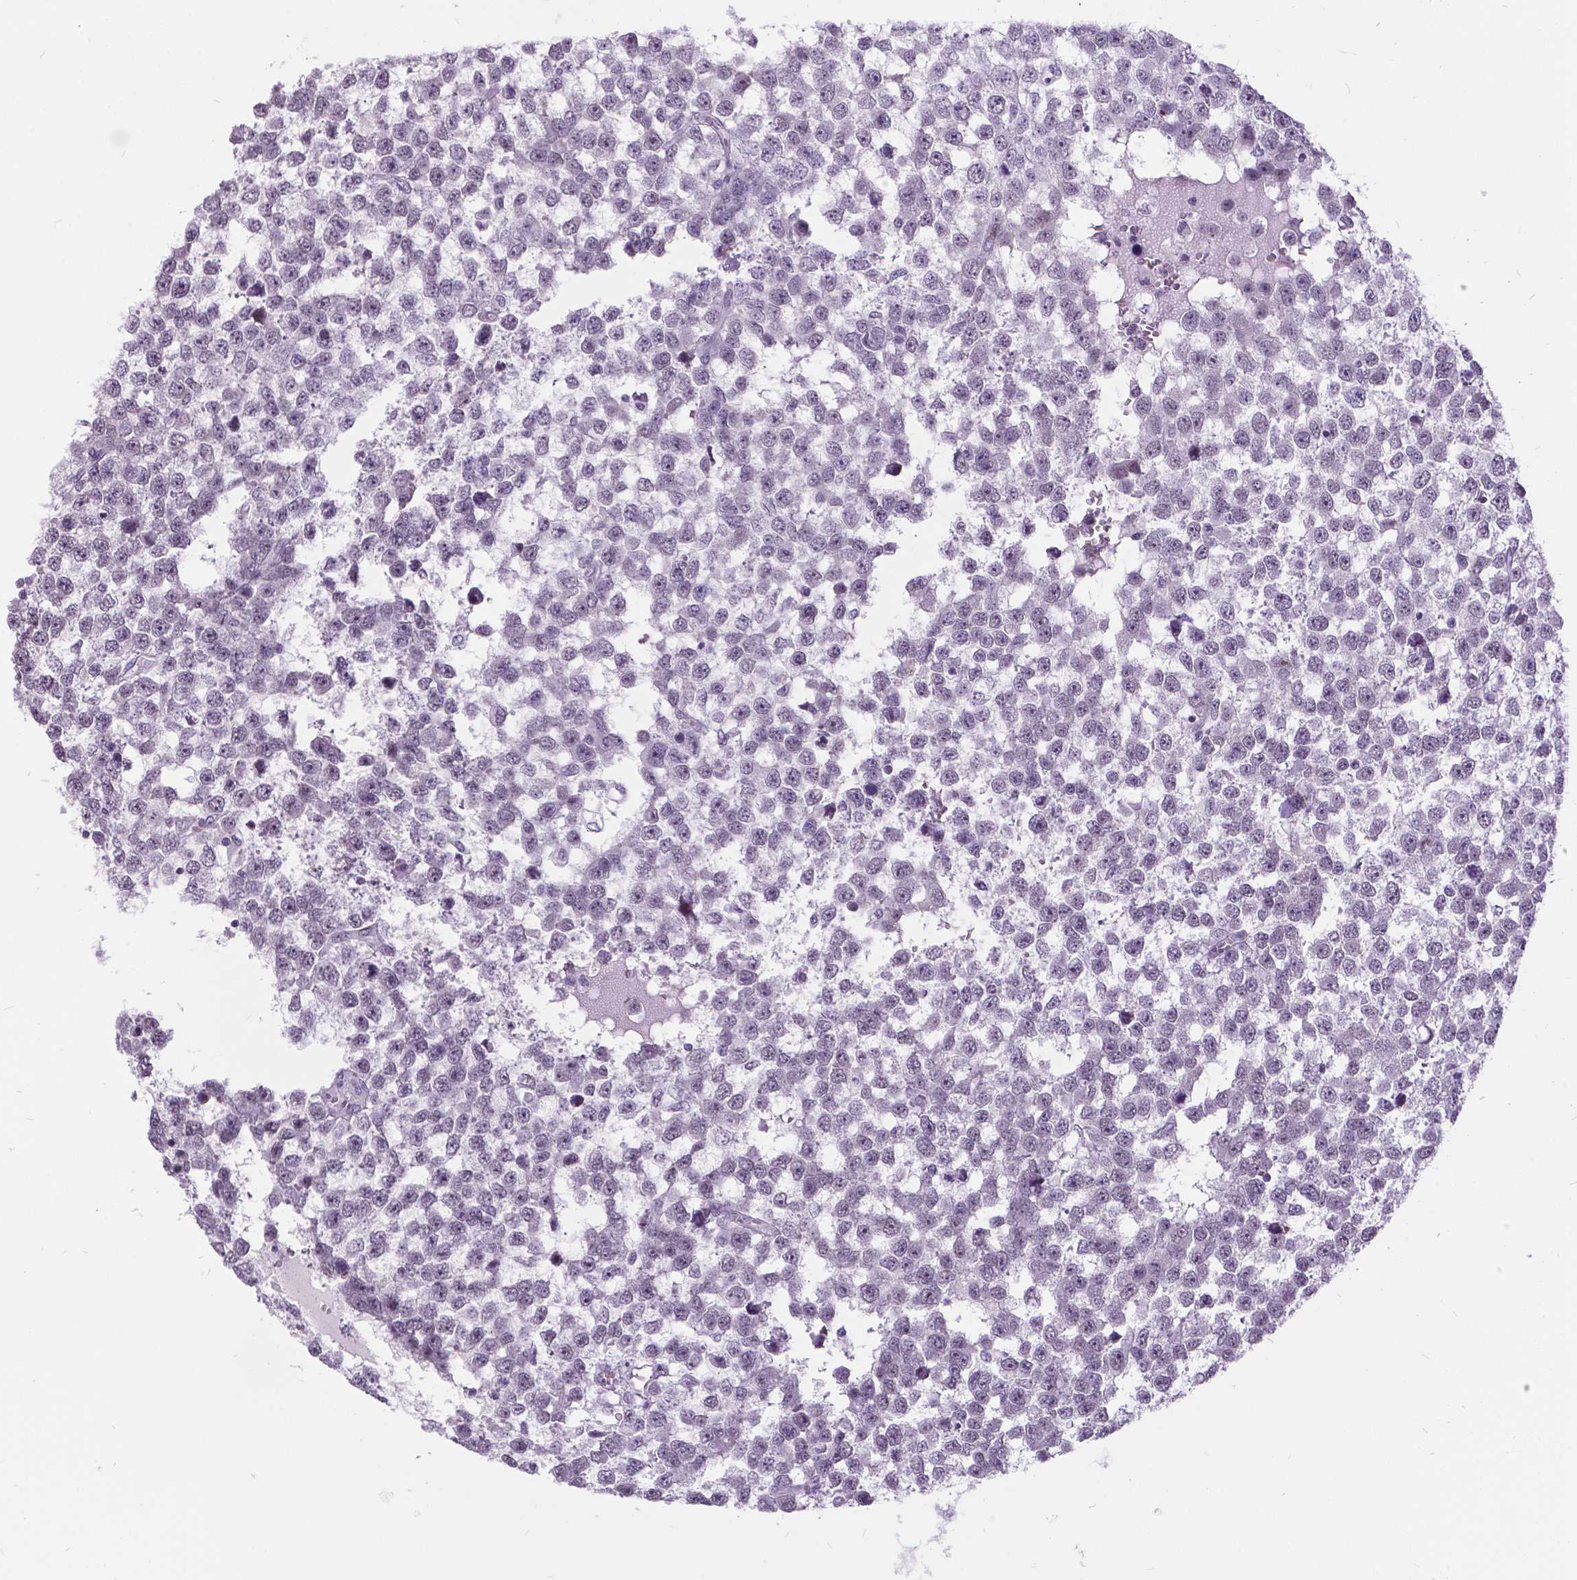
{"staining": {"intensity": "negative", "quantity": "none", "location": "none"}, "tissue": "testis cancer", "cell_type": "Tumor cells", "image_type": "cancer", "snomed": [{"axis": "morphology", "description": "Normal tissue, NOS"}, {"axis": "morphology", "description": "Seminoma, NOS"}, {"axis": "topography", "description": "Testis"}, {"axis": "topography", "description": "Epididymis"}], "caption": "High magnification brightfield microscopy of testis cancer stained with DAB (3,3'-diaminobenzidine) (brown) and counterstained with hematoxylin (blue): tumor cells show no significant expression.", "gene": "DPF3", "patient": {"sex": "male", "age": 34}}